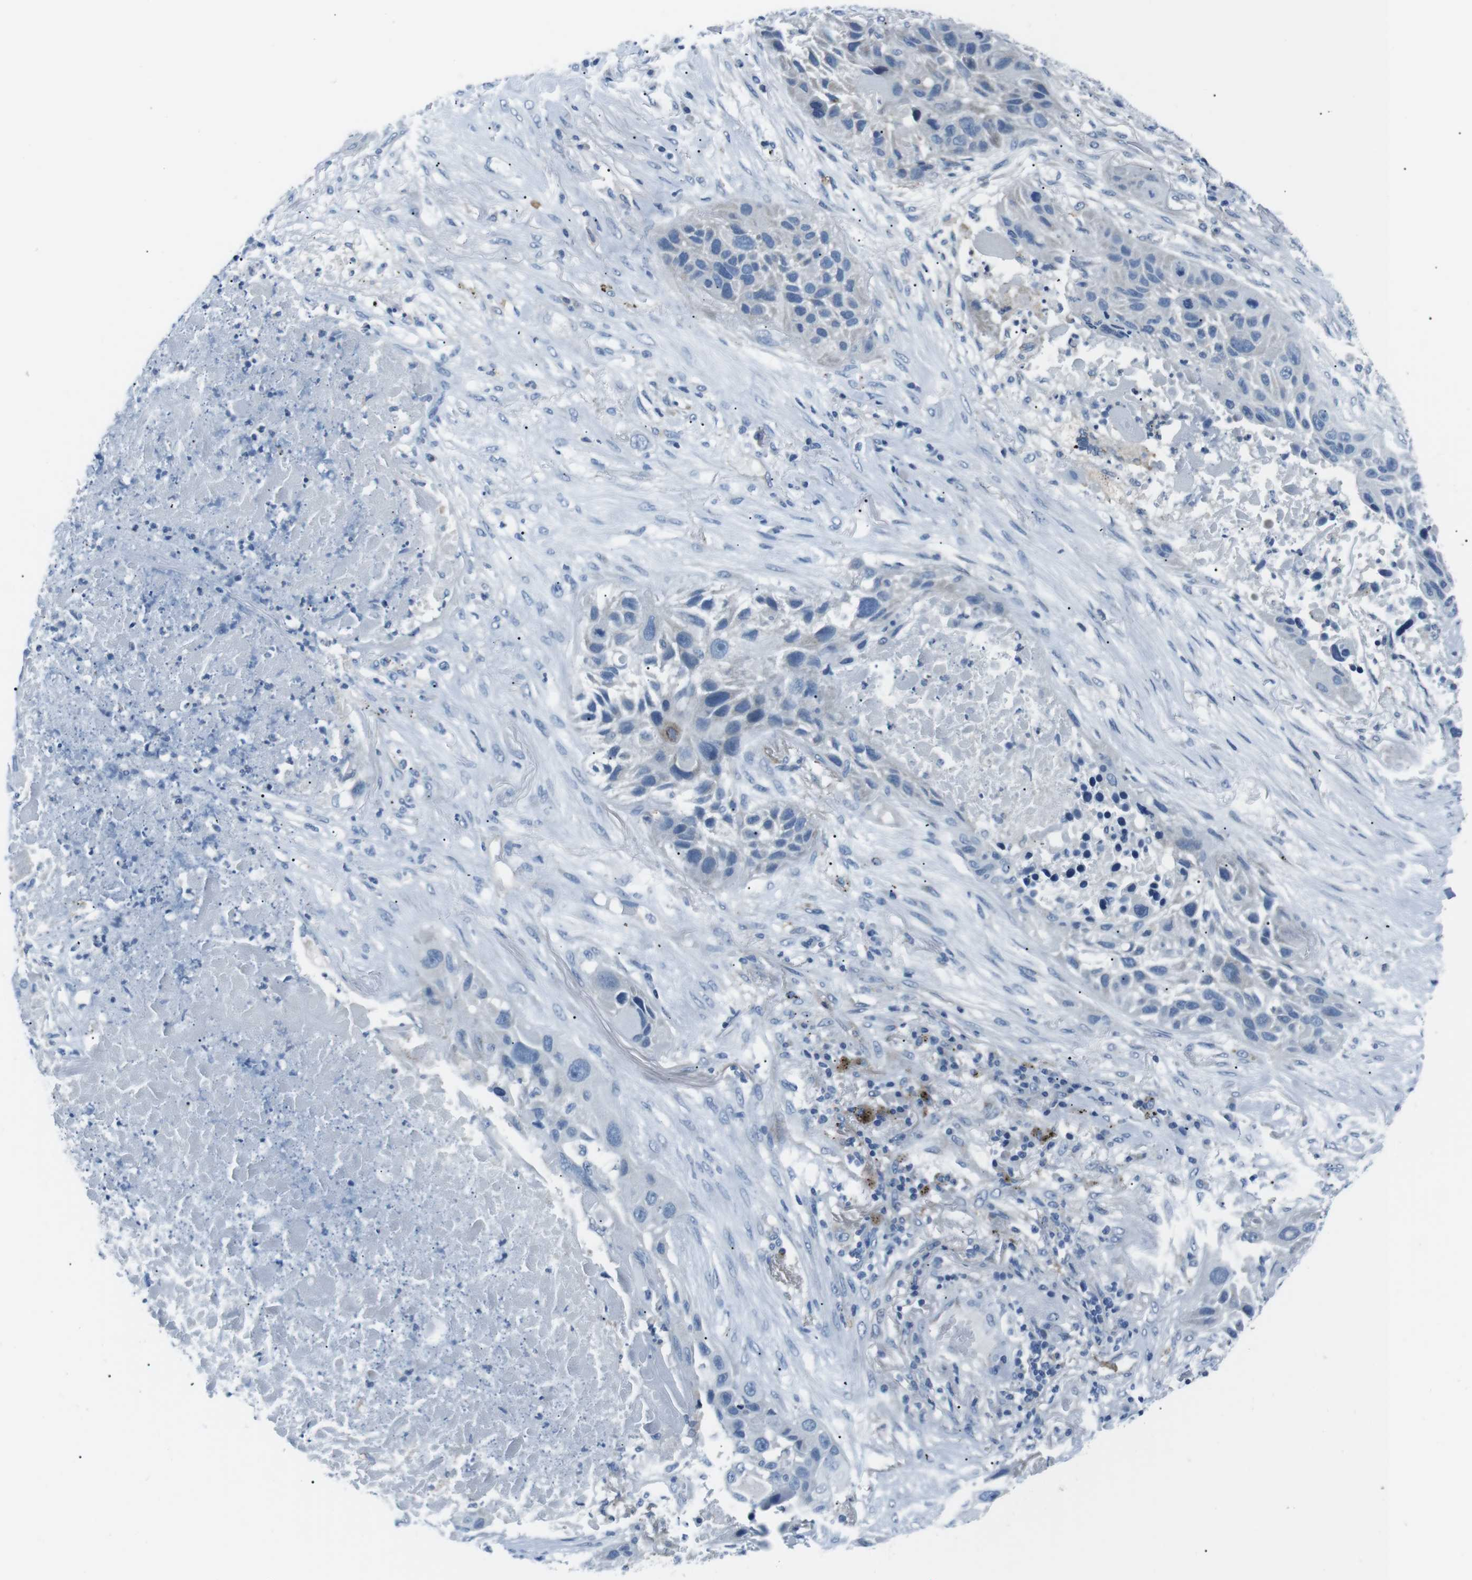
{"staining": {"intensity": "negative", "quantity": "none", "location": "none"}, "tissue": "lung cancer", "cell_type": "Tumor cells", "image_type": "cancer", "snomed": [{"axis": "morphology", "description": "Squamous cell carcinoma, NOS"}, {"axis": "topography", "description": "Lung"}], "caption": "Immunohistochemical staining of human lung squamous cell carcinoma demonstrates no significant positivity in tumor cells.", "gene": "CSF2RA", "patient": {"sex": "male", "age": 57}}